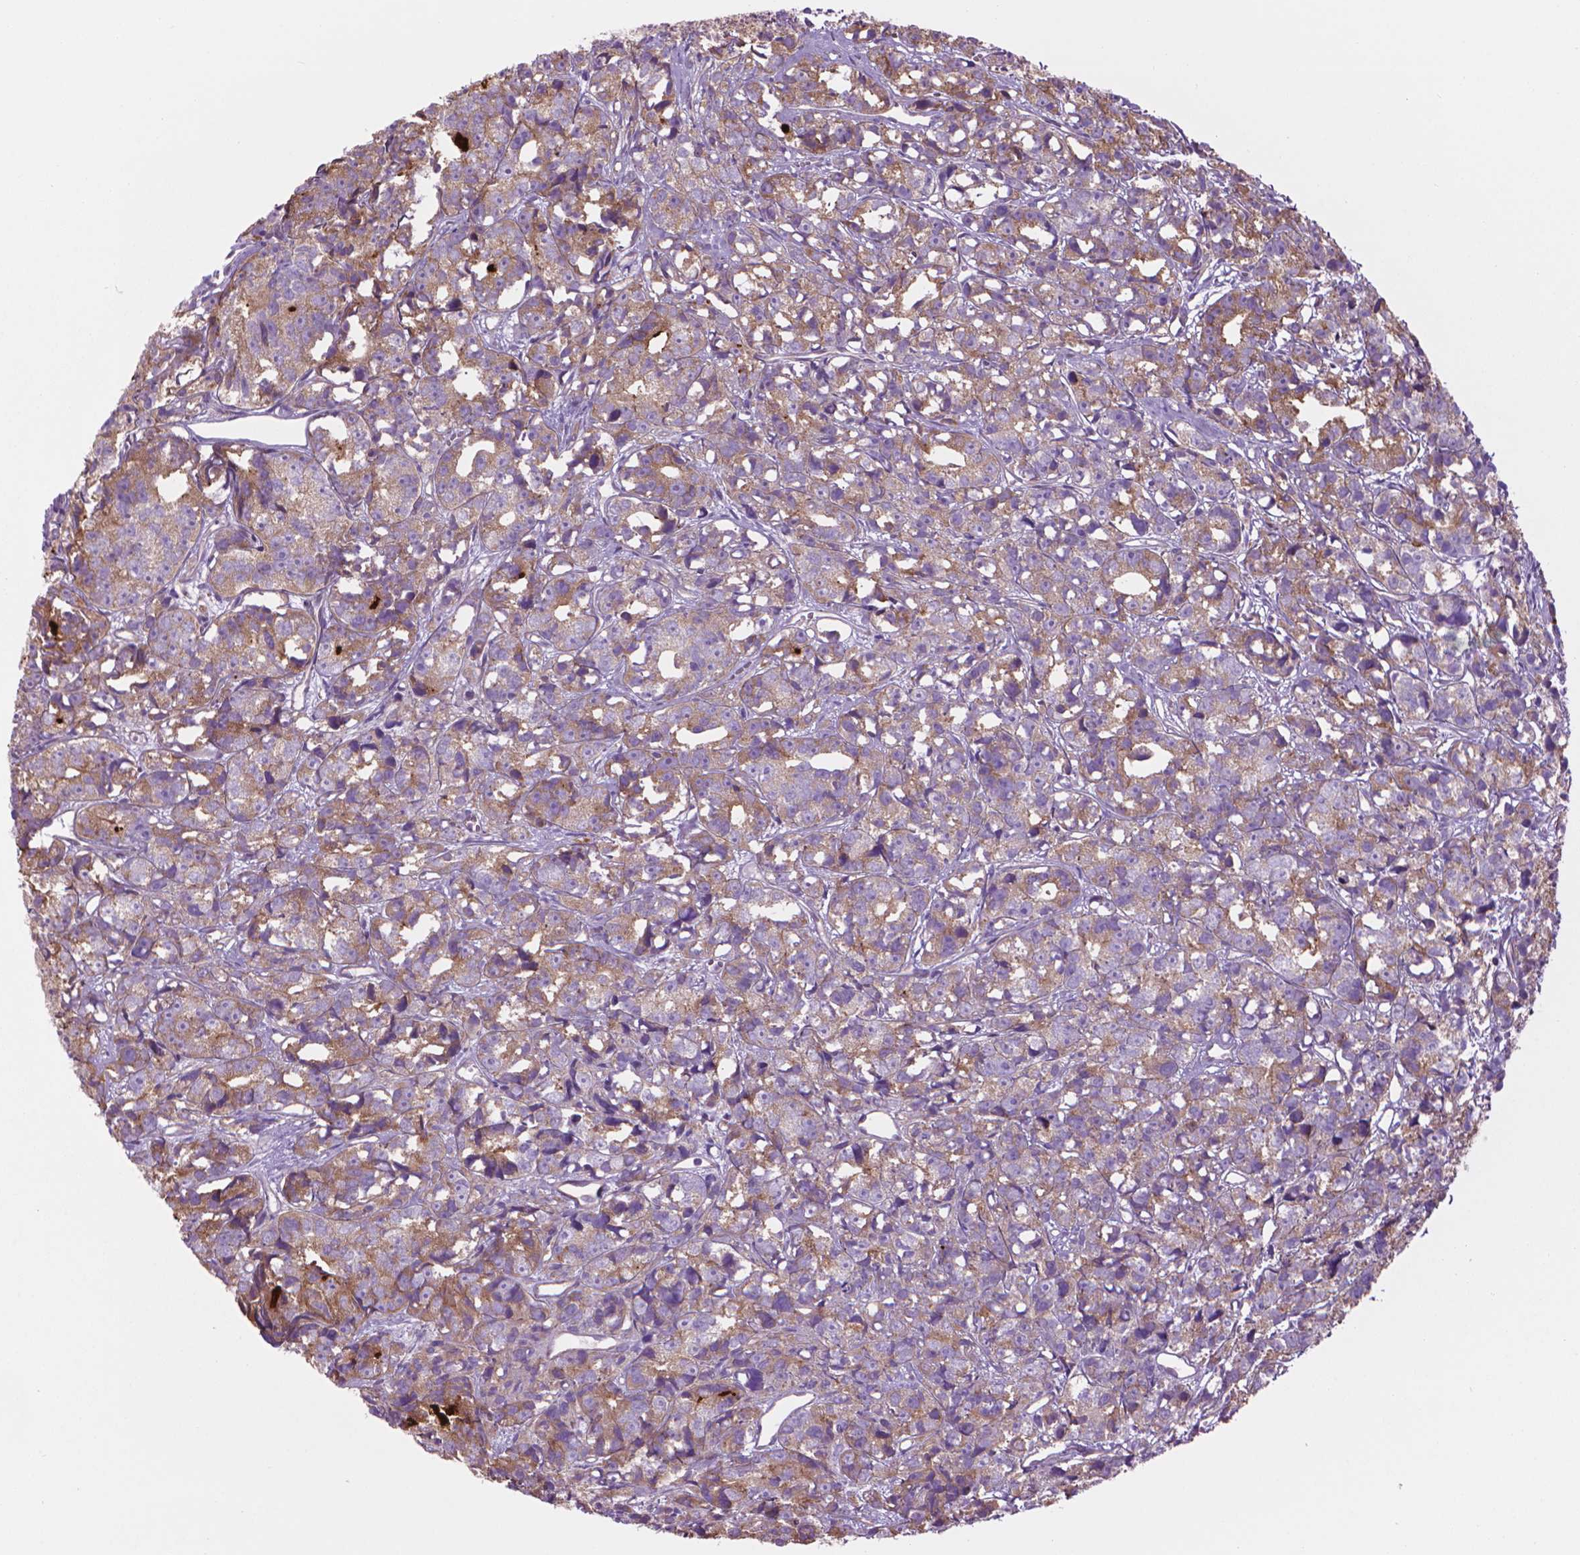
{"staining": {"intensity": "weak", "quantity": ">75%", "location": "cytoplasmic/membranous"}, "tissue": "prostate cancer", "cell_type": "Tumor cells", "image_type": "cancer", "snomed": [{"axis": "morphology", "description": "Adenocarcinoma, High grade"}, {"axis": "topography", "description": "Prostate"}], "caption": "Immunohistochemical staining of prostate adenocarcinoma (high-grade) demonstrates low levels of weak cytoplasmic/membranous protein positivity in about >75% of tumor cells. (DAB IHC, brown staining for protein, blue staining for nuclei).", "gene": "CORO1B", "patient": {"sex": "male", "age": 77}}